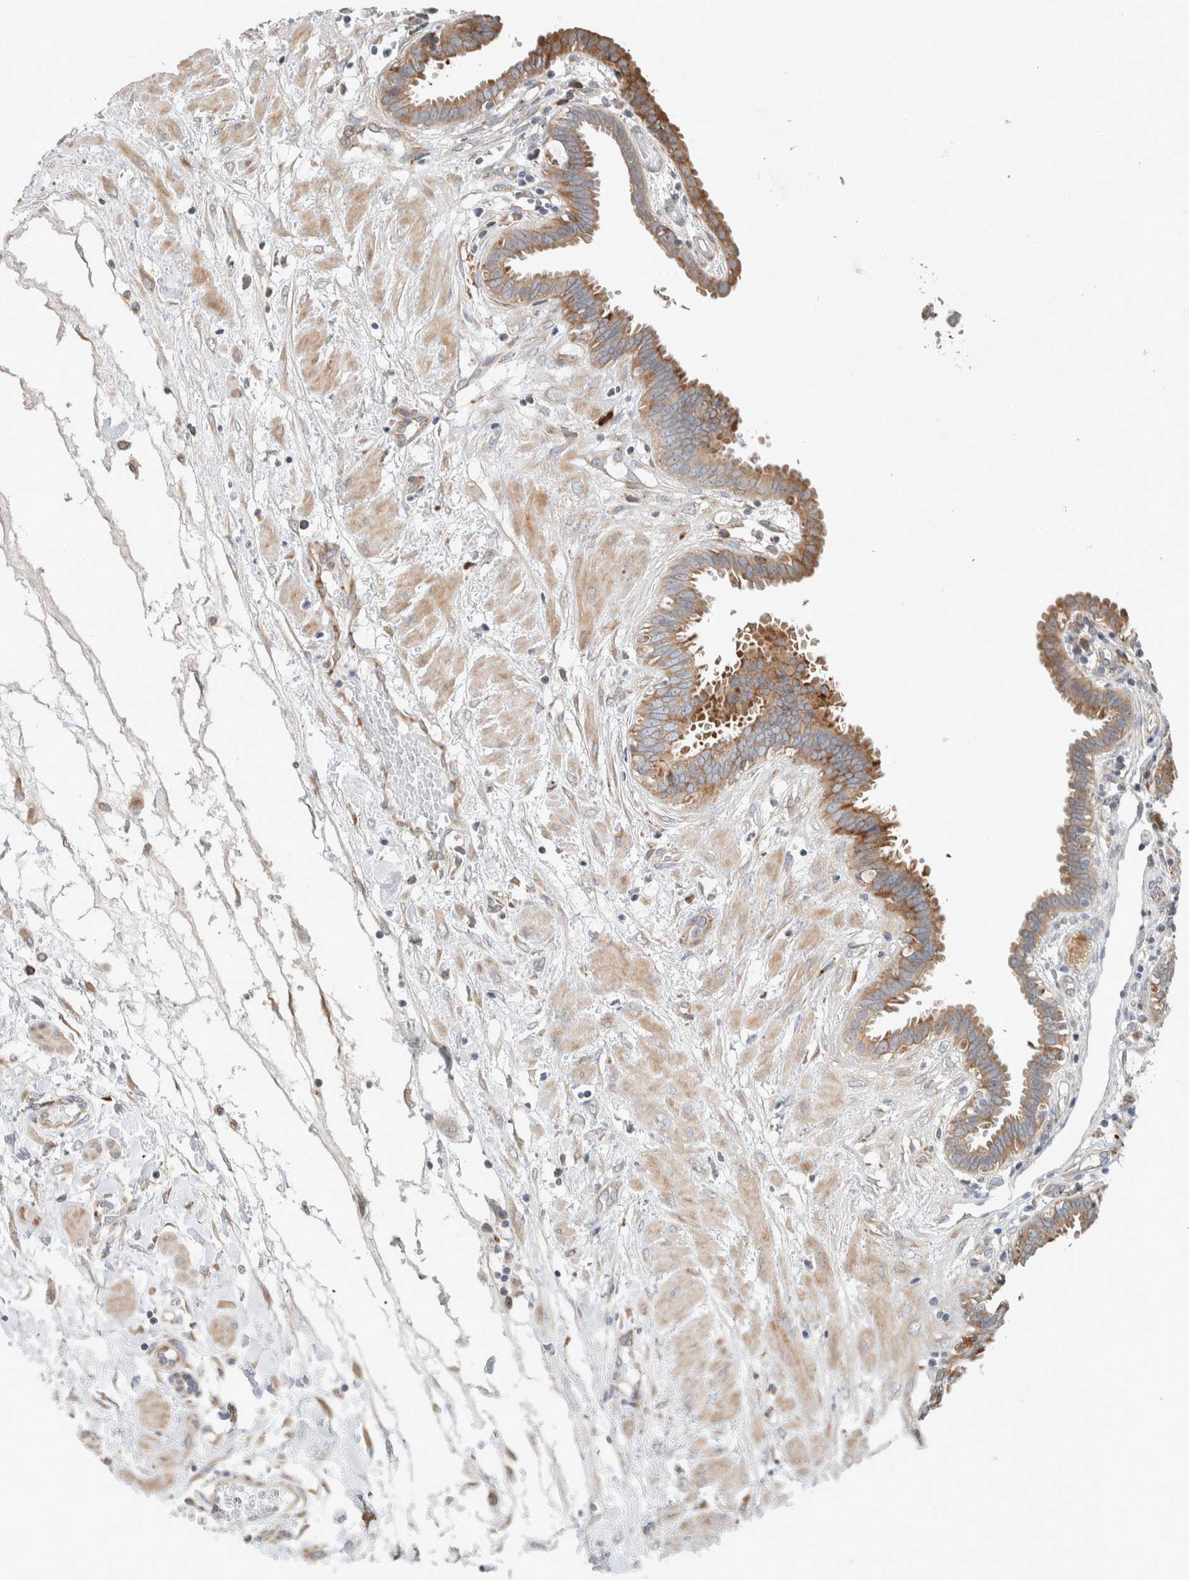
{"staining": {"intensity": "moderate", "quantity": ">75%", "location": "cytoplasmic/membranous"}, "tissue": "fallopian tube", "cell_type": "Glandular cells", "image_type": "normal", "snomed": [{"axis": "morphology", "description": "Normal tissue, NOS"}, {"axis": "topography", "description": "Fallopian tube"}, {"axis": "topography", "description": "Placenta"}], "caption": "High-power microscopy captured an immunohistochemistry image of normal fallopian tube, revealing moderate cytoplasmic/membranous staining in approximately >75% of glandular cells. (IHC, brightfield microscopy, high magnification).", "gene": "ADCY8", "patient": {"sex": "female", "age": 32}}